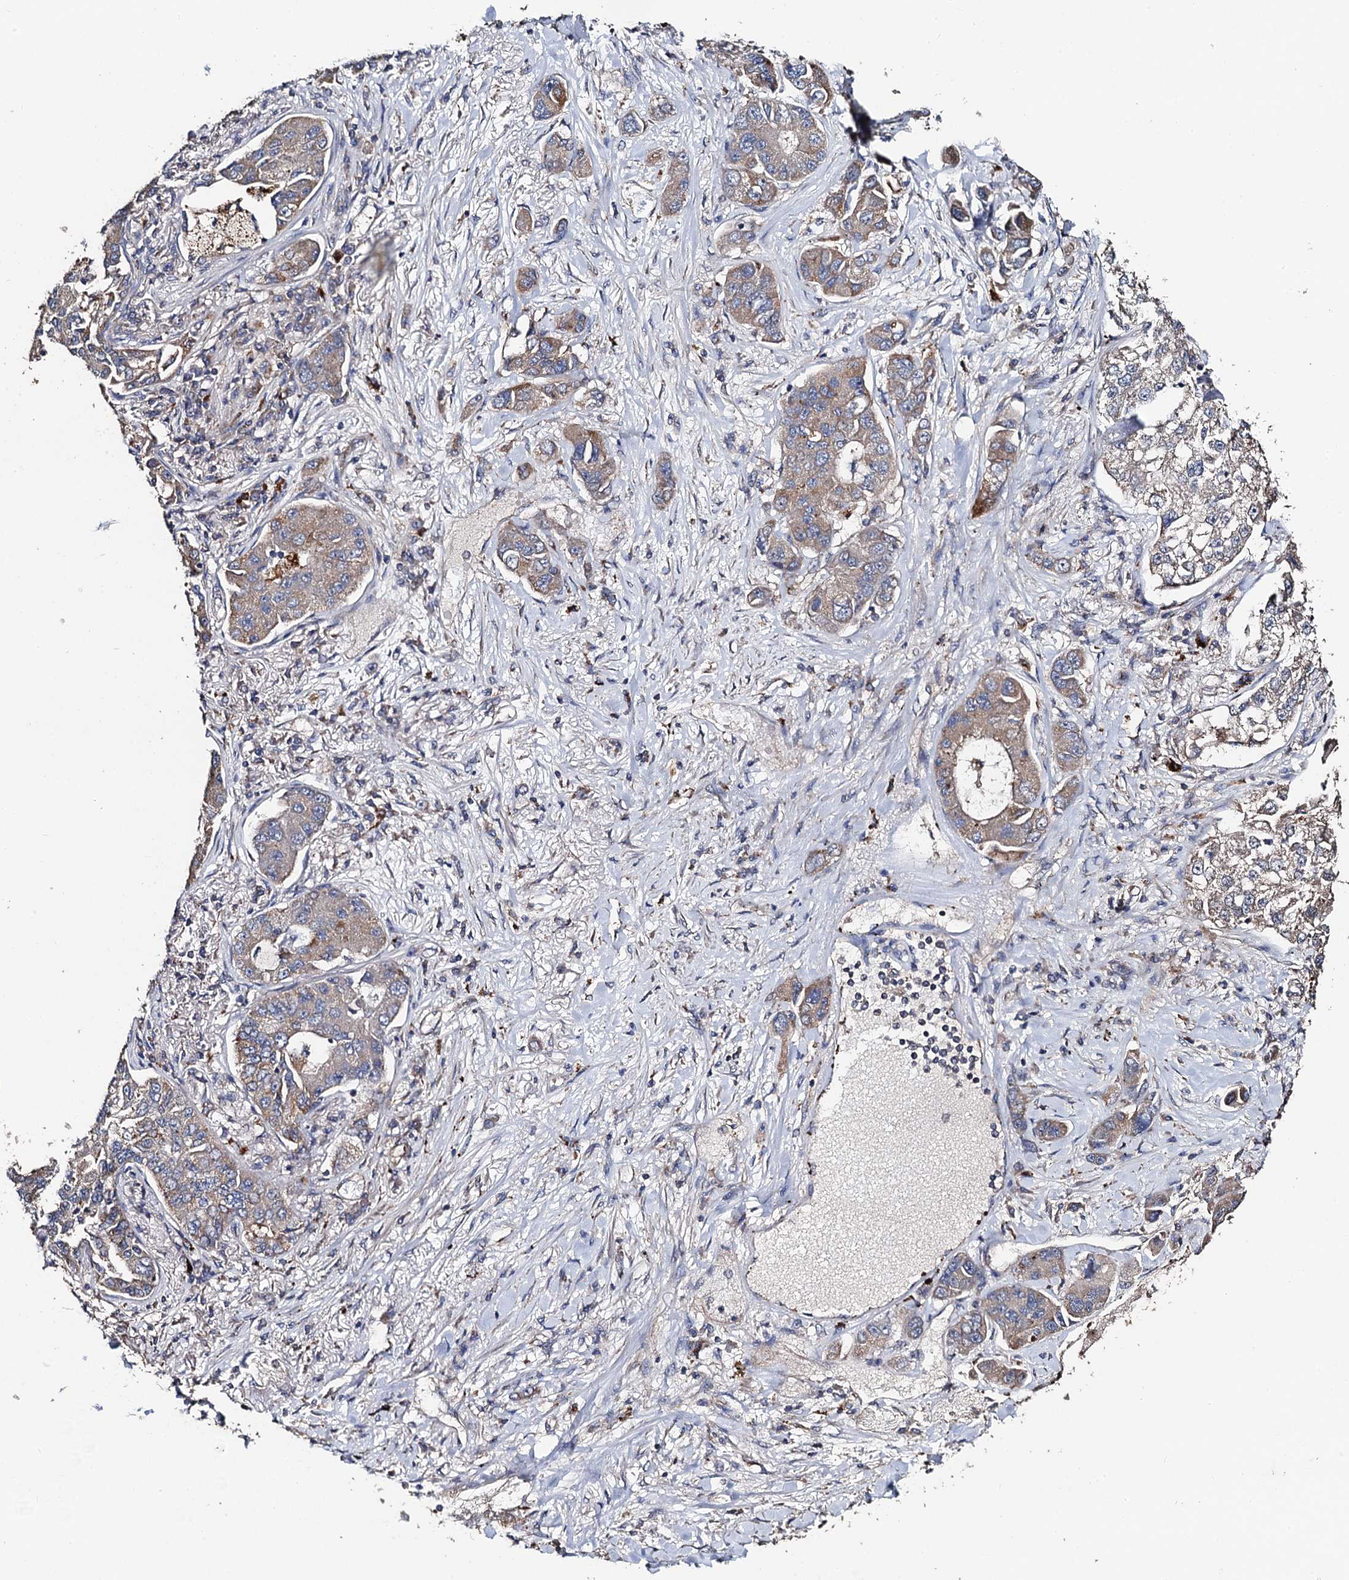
{"staining": {"intensity": "weak", "quantity": "25%-75%", "location": "cytoplasmic/membranous"}, "tissue": "lung cancer", "cell_type": "Tumor cells", "image_type": "cancer", "snomed": [{"axis": "morphology", "description": "Adenocarcinoma, NOS"}, {"axis": "topography", "description": "Lung"}], "caption": "IHC (DAB) staining of human lung cancer displays weak cytoplasmic/membranous protein positivity in about 25%-75% of tumor cells.", "gene": "PPTC7", "patient": {"sex": "male", "age": 49}}